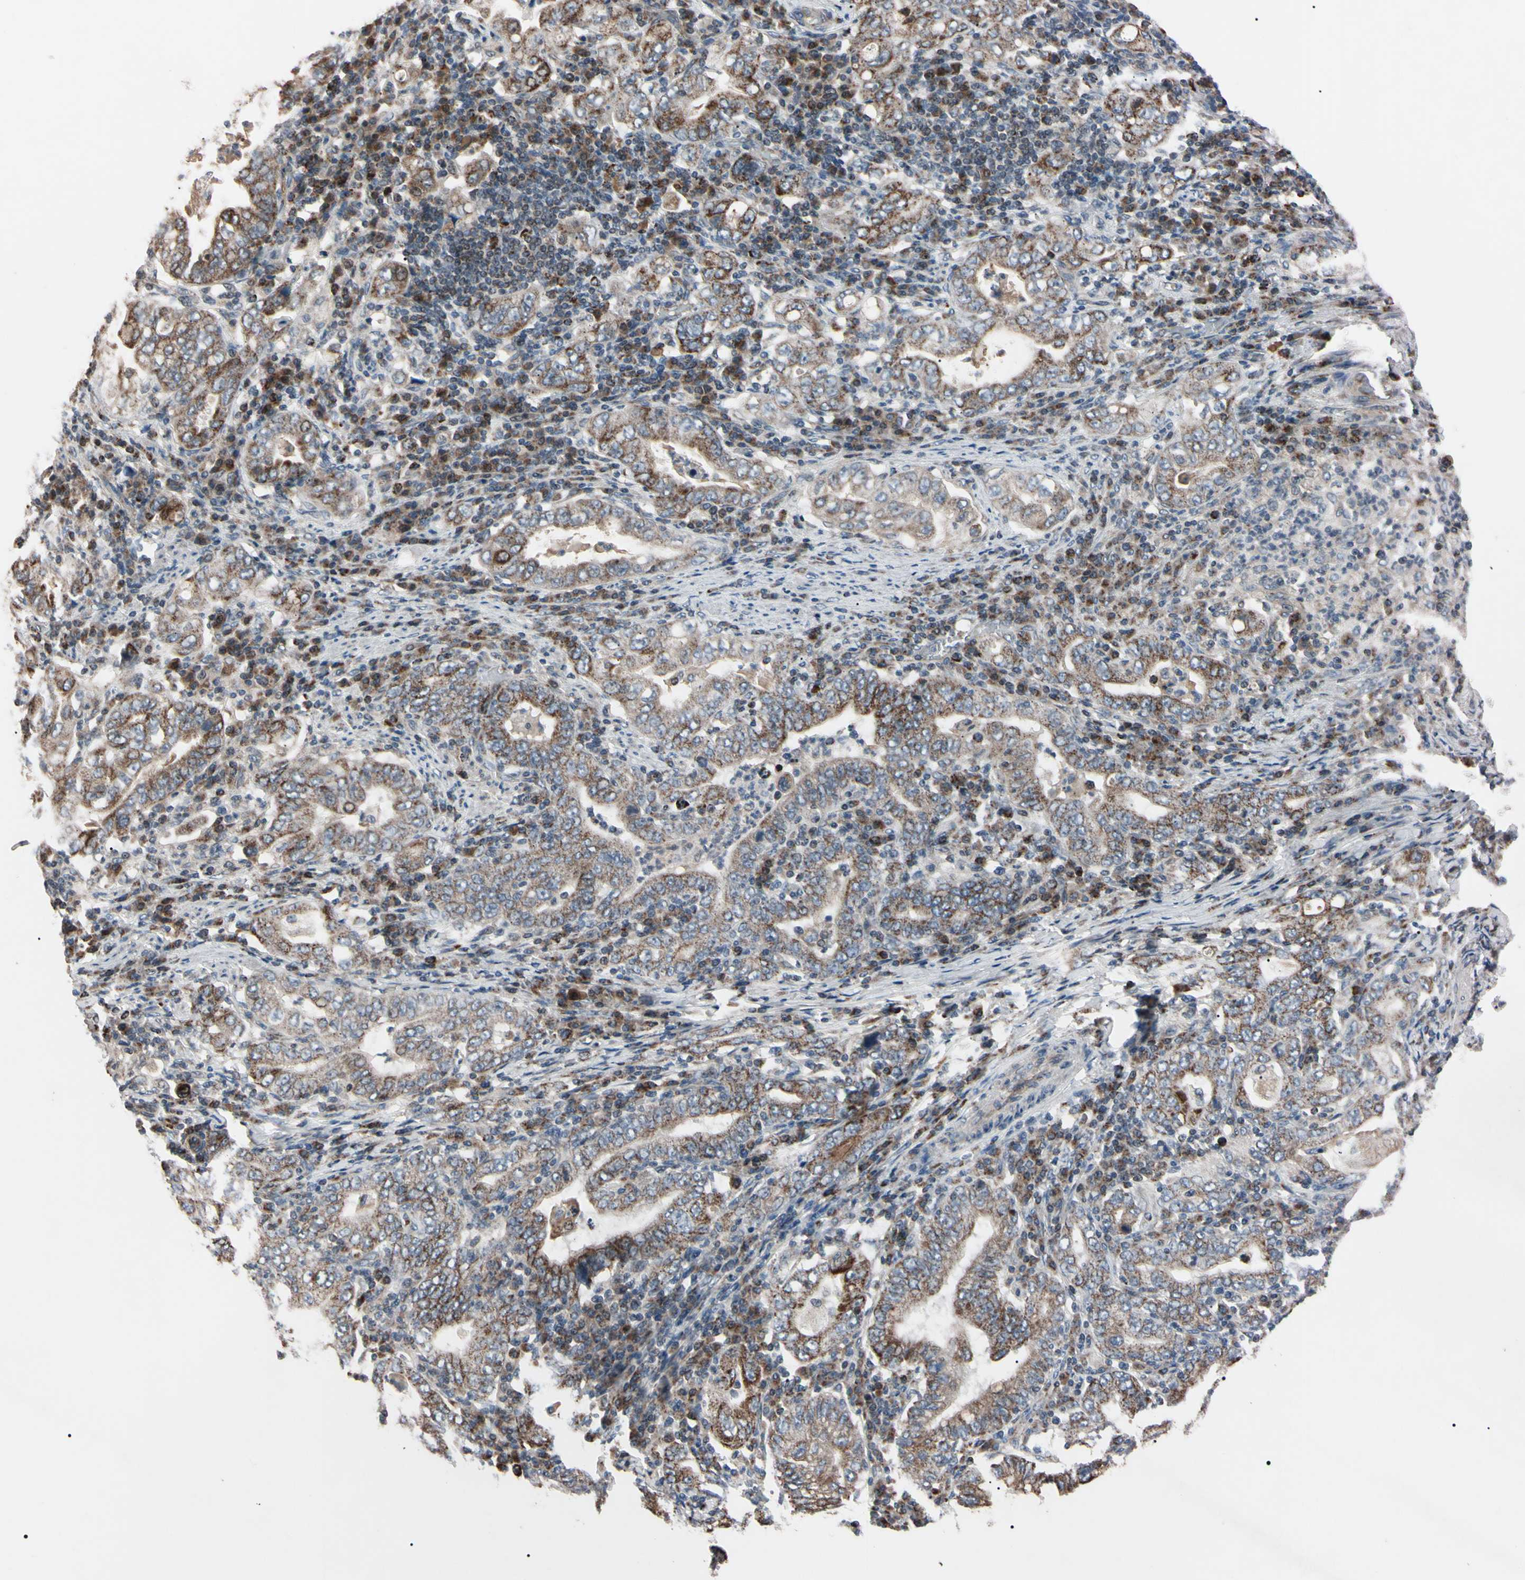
{"staining": {"intensity": "weak", "quantity": "25%-75%", "location": "cytoplasmic/membranous"}, "tissue": "stomach cancer", "cell_type": "Tumor cells", "image_type": "cancer", "snomed": [{"axis": "morphology", "description": "Normal tissue, NOS"}, {"axis": "morphology", "description": "Adenocarcinoma, NOS"}, {"axis": "topography", "description": "Esophagus"}, {"axis": "topography", "description": "Stomach, upper"}, {"axis": "topography", "description": "Peripheral nerve tissue"}], "caption": "This histopathology image reveals immunohistochemistry (IHC) staining of adenocarcinoma (stomach), with low weak cytoplasmic/membranous expression in approximately 25%-75% of tumor cells.", "gene": "TNFRSF1A", "patient": {"sex": "male", "age": 62}}